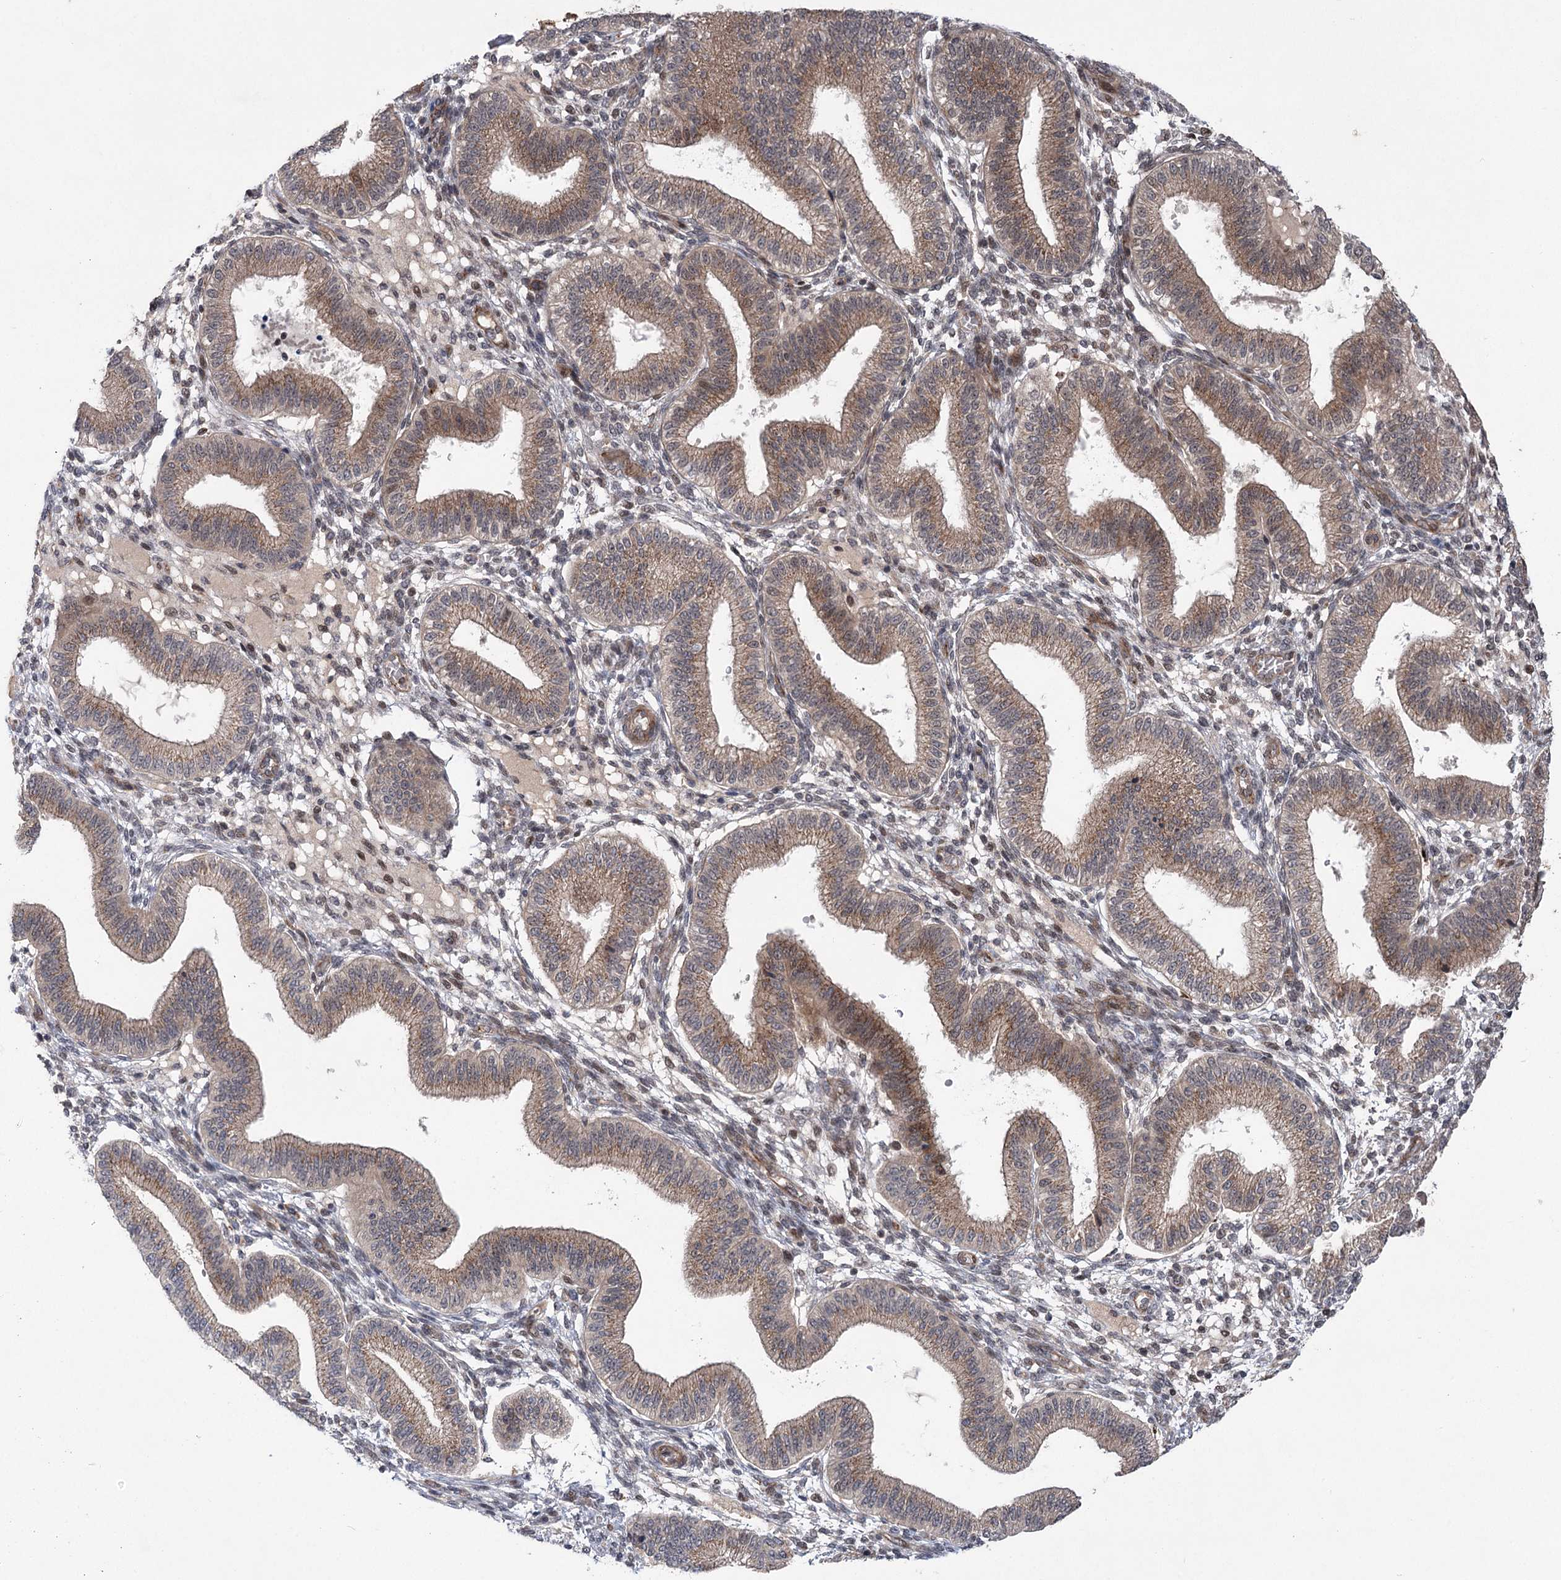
{"staining": {"intensity": "weak", "quantity": "<25%", "location": "cytoplasmic/membranous,nuclear"}, "tissue": "endometrium", "cell_type": "Cells in endometrial stroma", "image_type": "normal", "snomed": [{"axis": "morphology", "description": "Normal tissue, NOS"}, {"axis": "topography", "description": "Endometrium"}], "caption": "Protein analysis of unremarkable endometrium demonstrates no significant expression in cells in endometrial stroma. (Brightfield microscopy of DAB (3,3'-diaminobenzidine) IHC at high magnification).", "gene": "METTL24", "patient": {"sex": "female", "age": 39}}